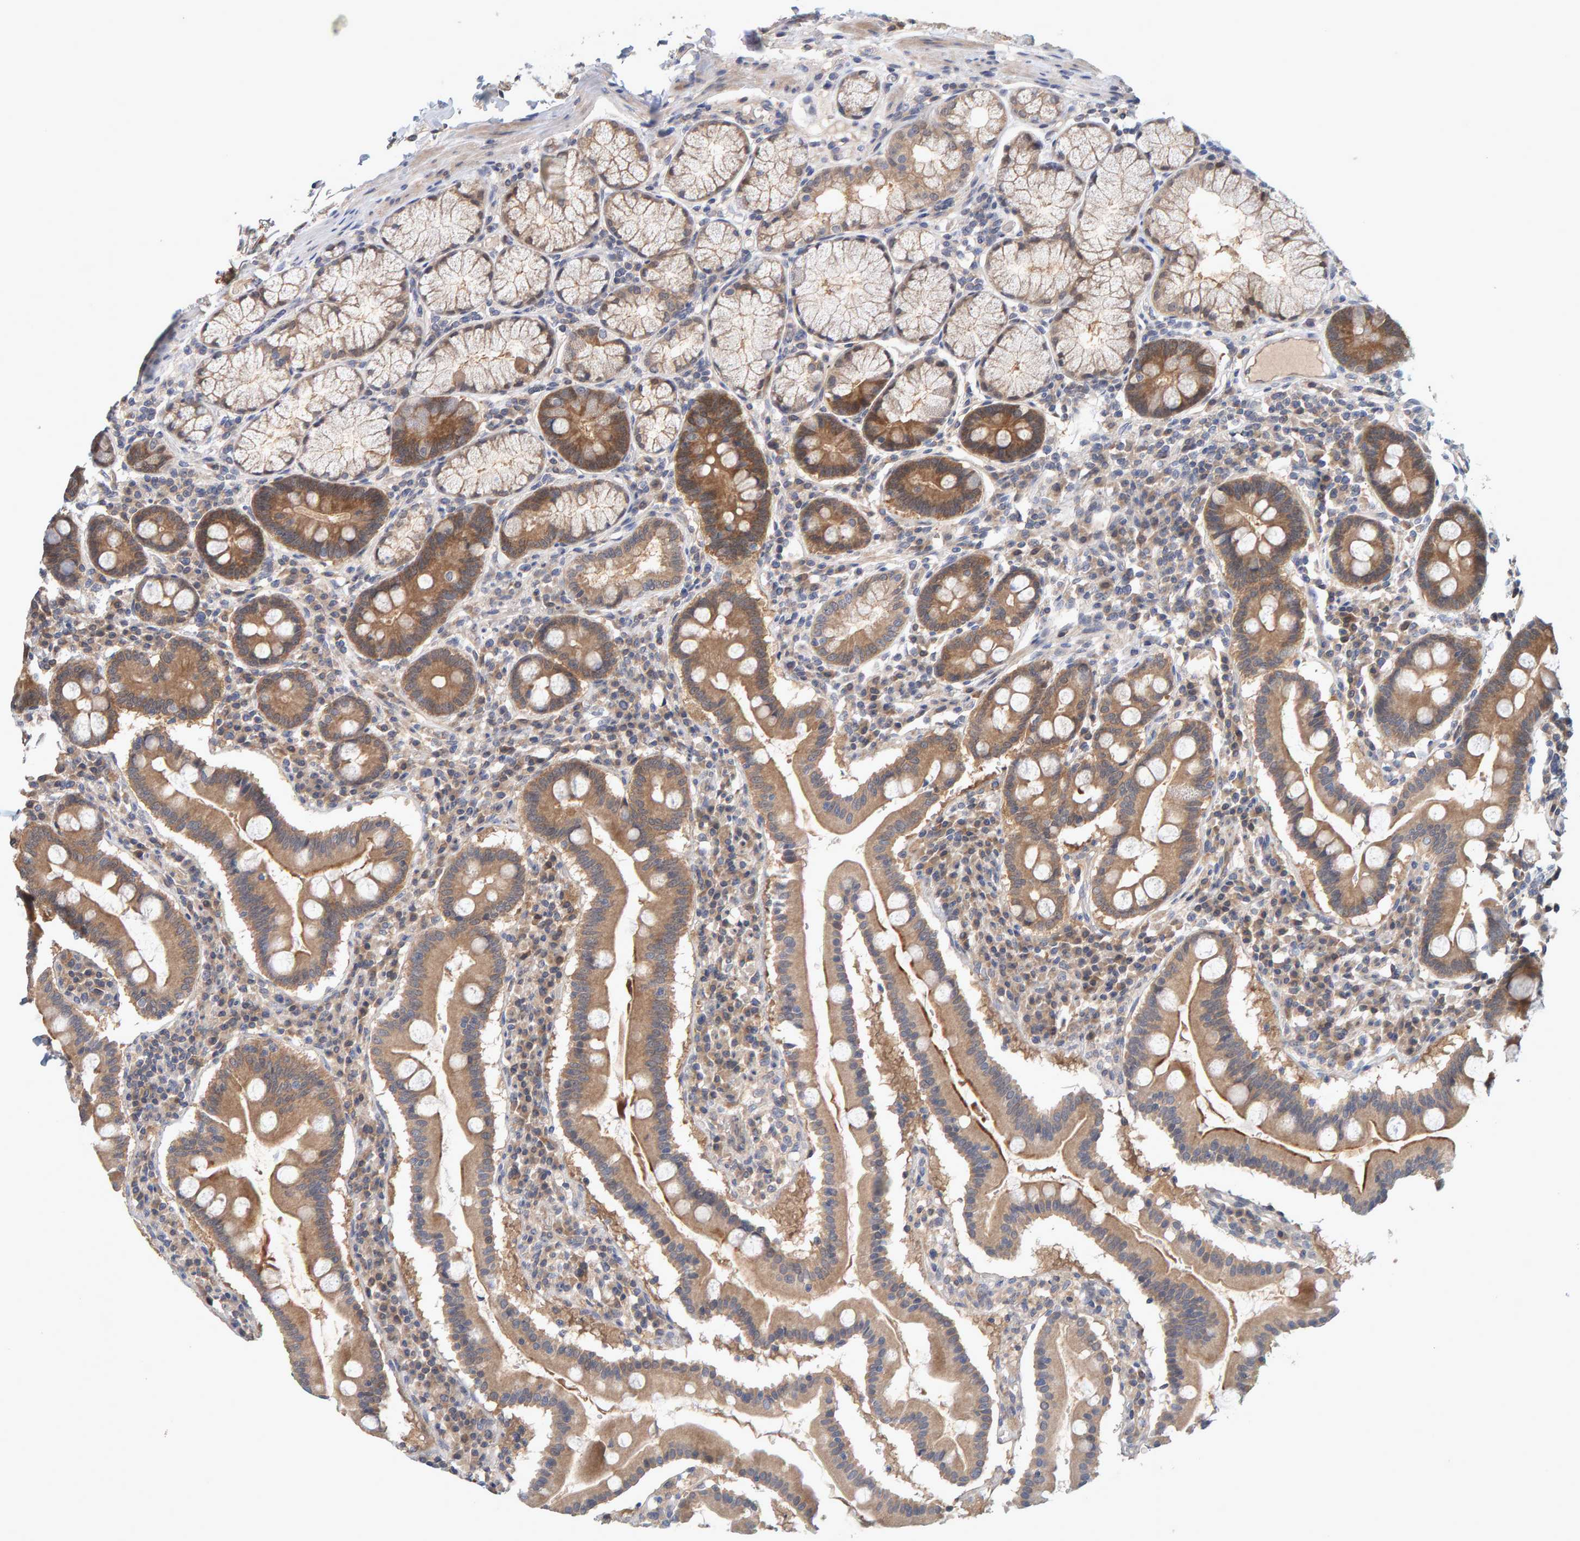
{"staining": {"intensity": "moderate", "quantity": ">75%", "location": "cytoplasmic/membranous"}, "tissue": "duodenum", "cell_type": "Glandular cells", "image_type": "normal", "snomed": [{"axis": "morphology", "description": "Normal tissue, NOS"}, {"axis": "topography", "description": "Duodenum"}], "caption": "Glandular cells exhibit moderate cytoplasmic/membranous expression in approximately >75% of cells in normal duodenum.", "gene": "TATDN1", "patient": {"sex": "male", "age": 50}}